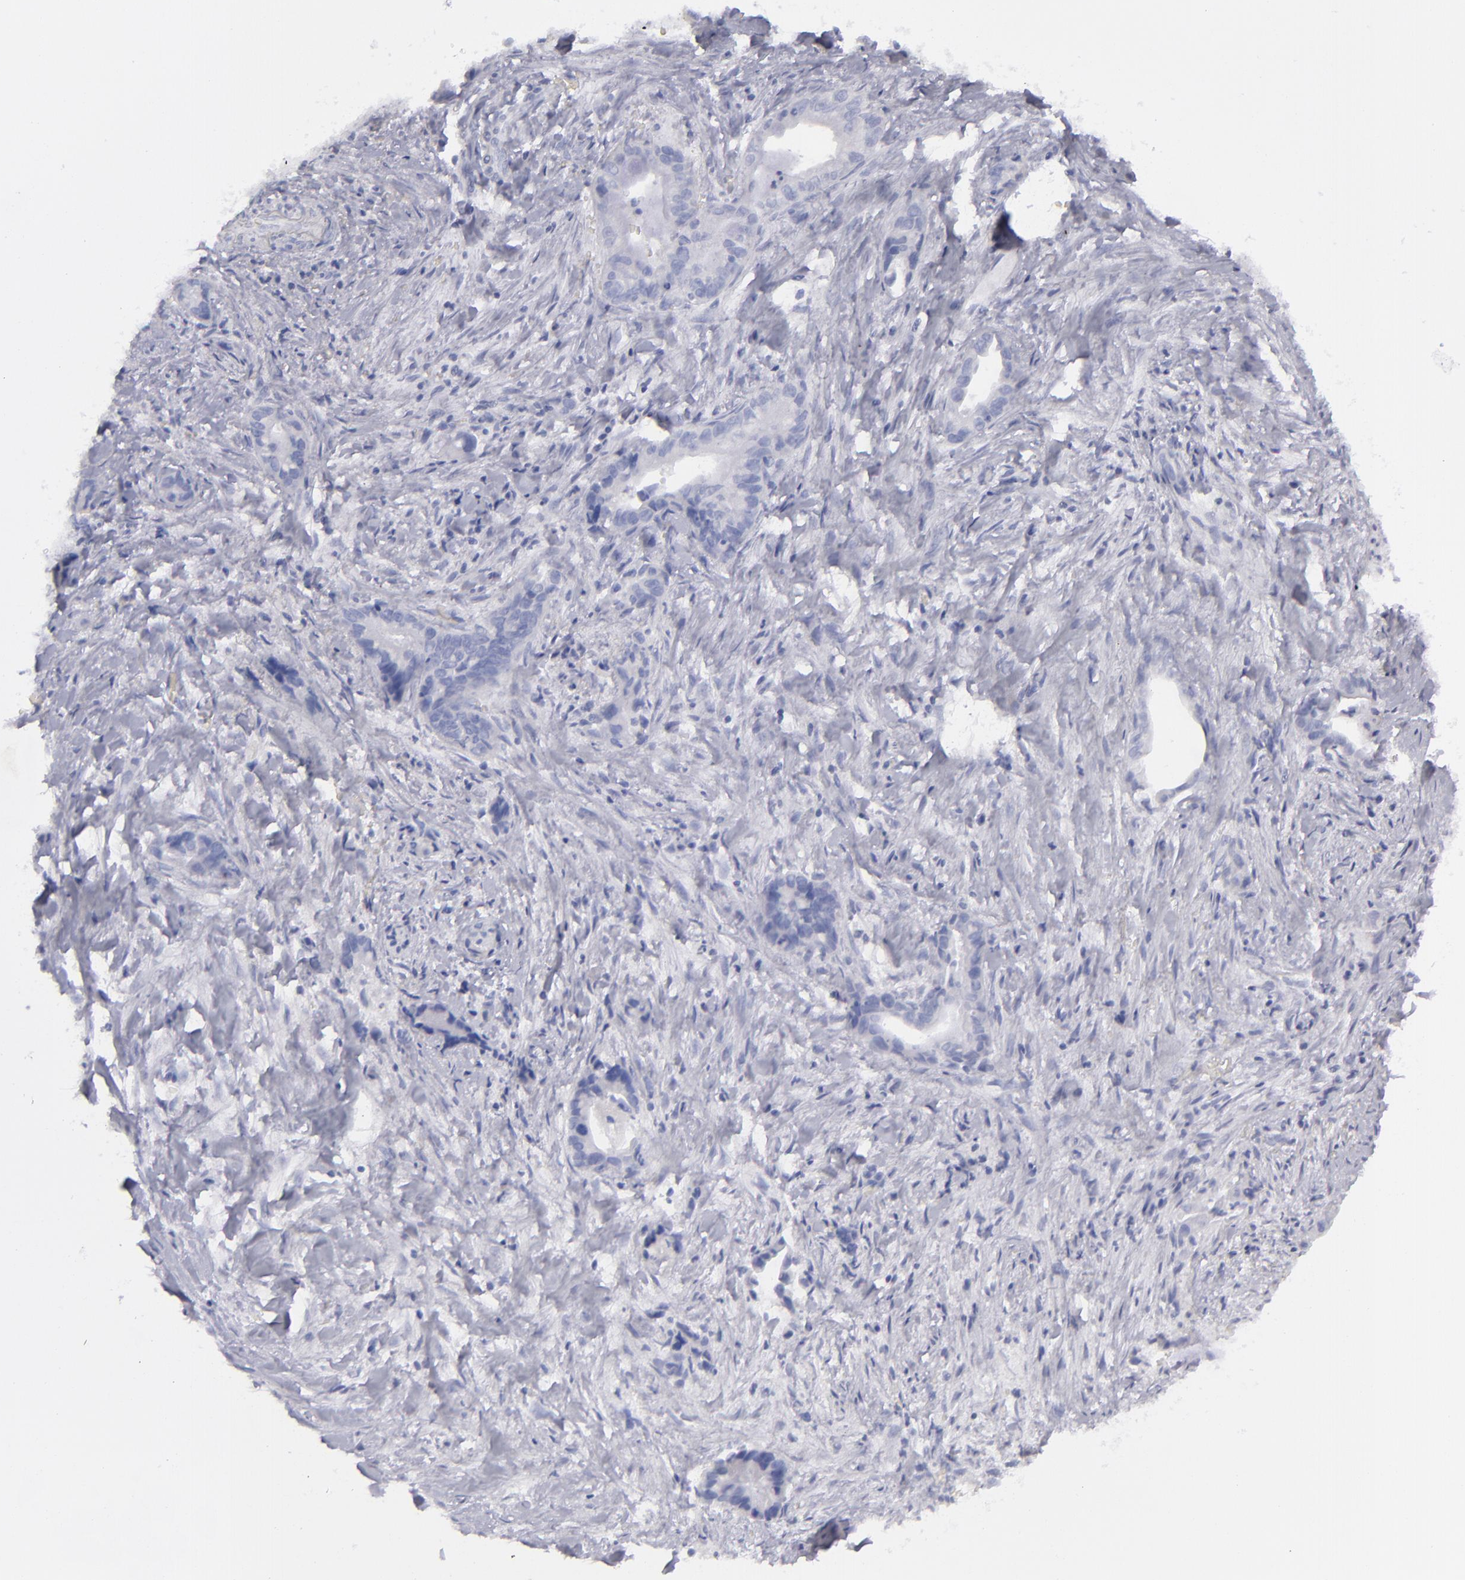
{"staining": {"intensity": "negative", "quantity": "none", "location": "none"}, "tissue": "liver cancer", "cell_type": "Tumor cells", "image_type": "cancer", "snomed": [{"axis": "morphology", "description": "Cholangiocarcinoma"}, {"axis": "topography", "description": "Liver"}], "caption": "There is no significant expression in tumor cells of liver cholangiocarcinoma.", "gene": "CD22", "patient": {"sex": "female", "age": 55}}